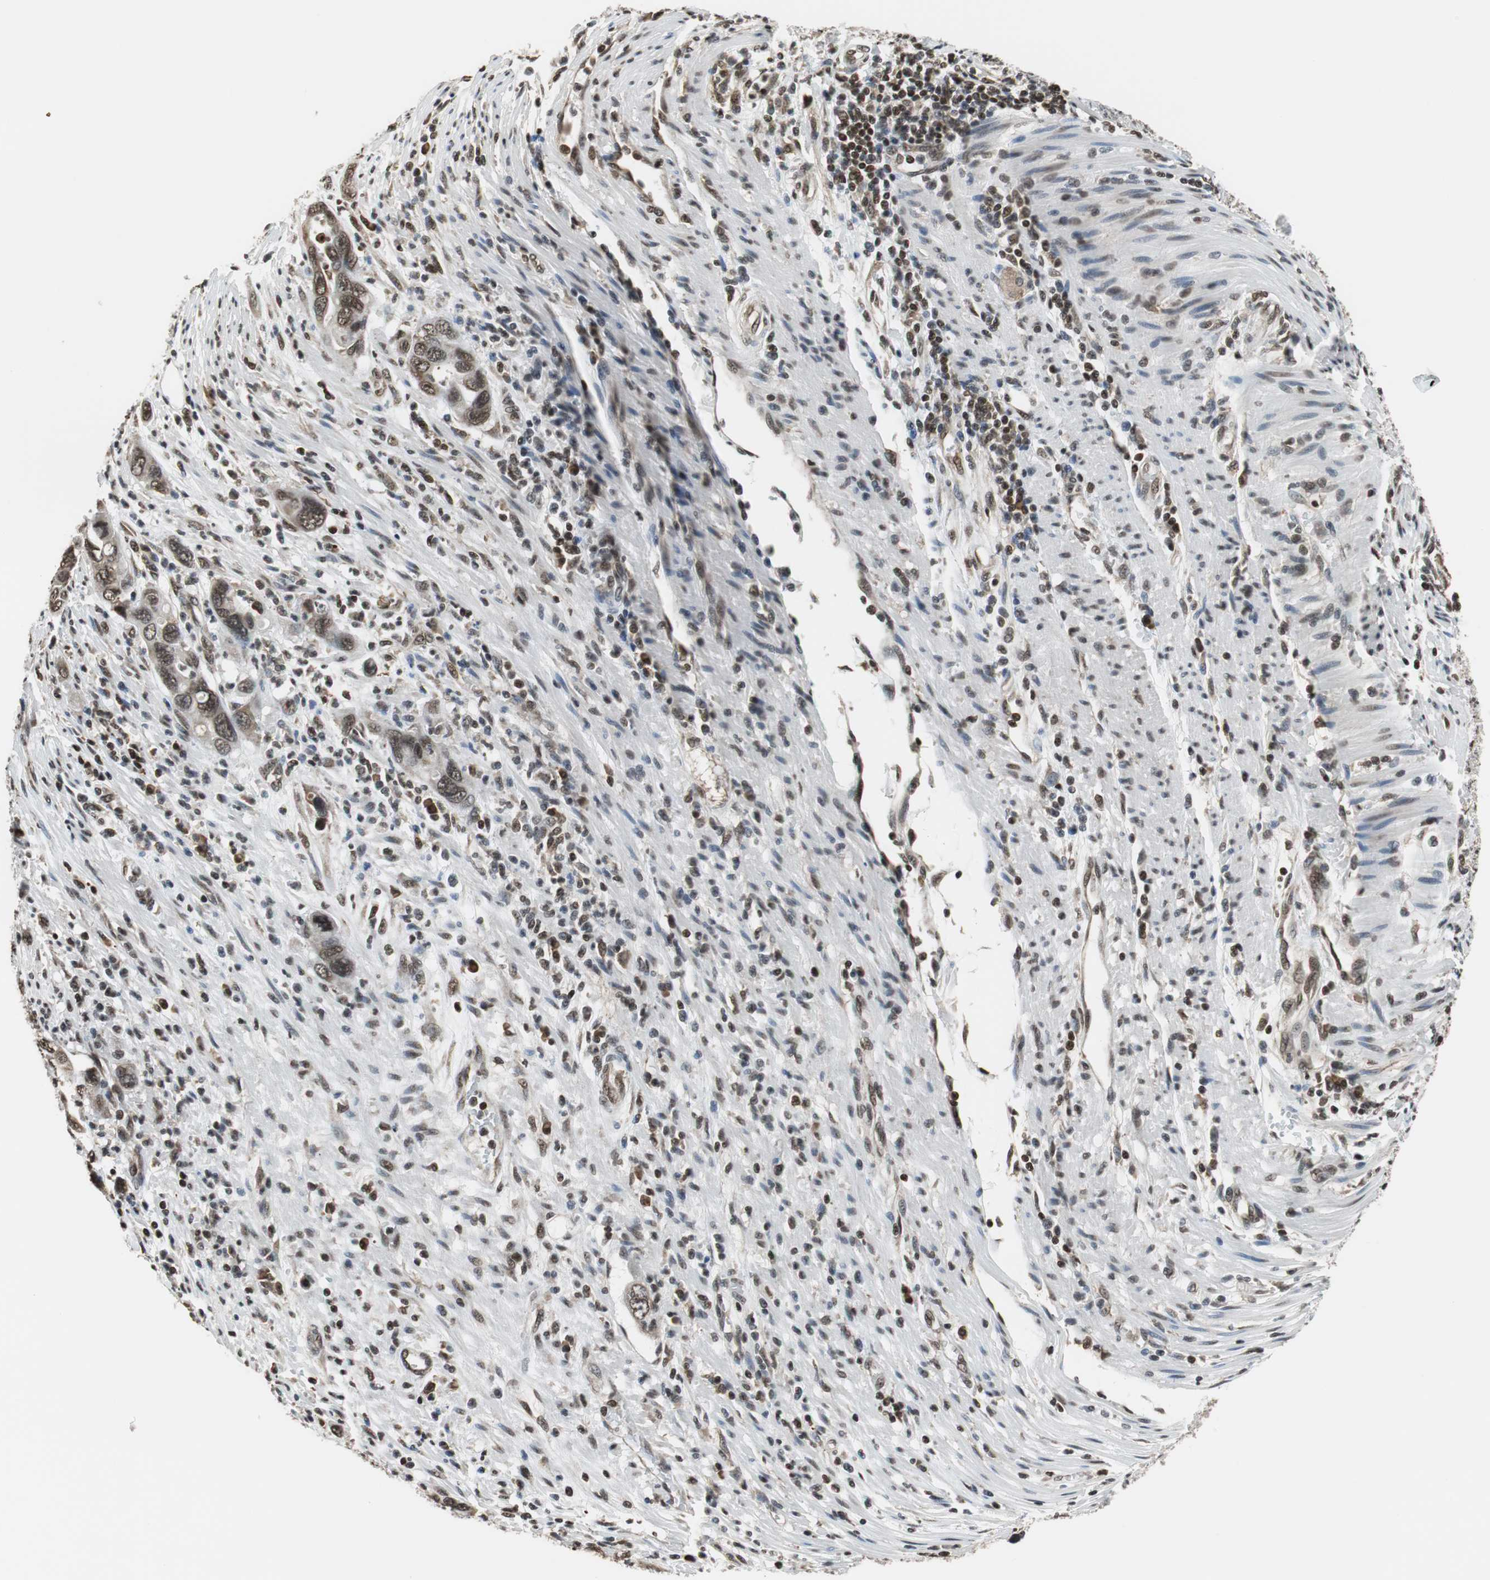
{"staining": {"intensity": "moderate", "quantity": ">75%", "location": "nuclear"}, "tissue": "pancreatic cancer", "cell_type": "Tumor cells", "image_type": "cancer", "snomed": [{"axis": "morphology", "description": "Adenocarcinoma, NOS"}, {"axis": "topography", "description": "Pancreas"}], "caption": "Pancreatic adenocarcinoma stained for a protein demonstrates moderate nuclear positivity in tumor cells. (DAB IHC with brightfield microscopy, high magnification).", "gene": "REST", "patient": {"sex": "female", "age": 71}}